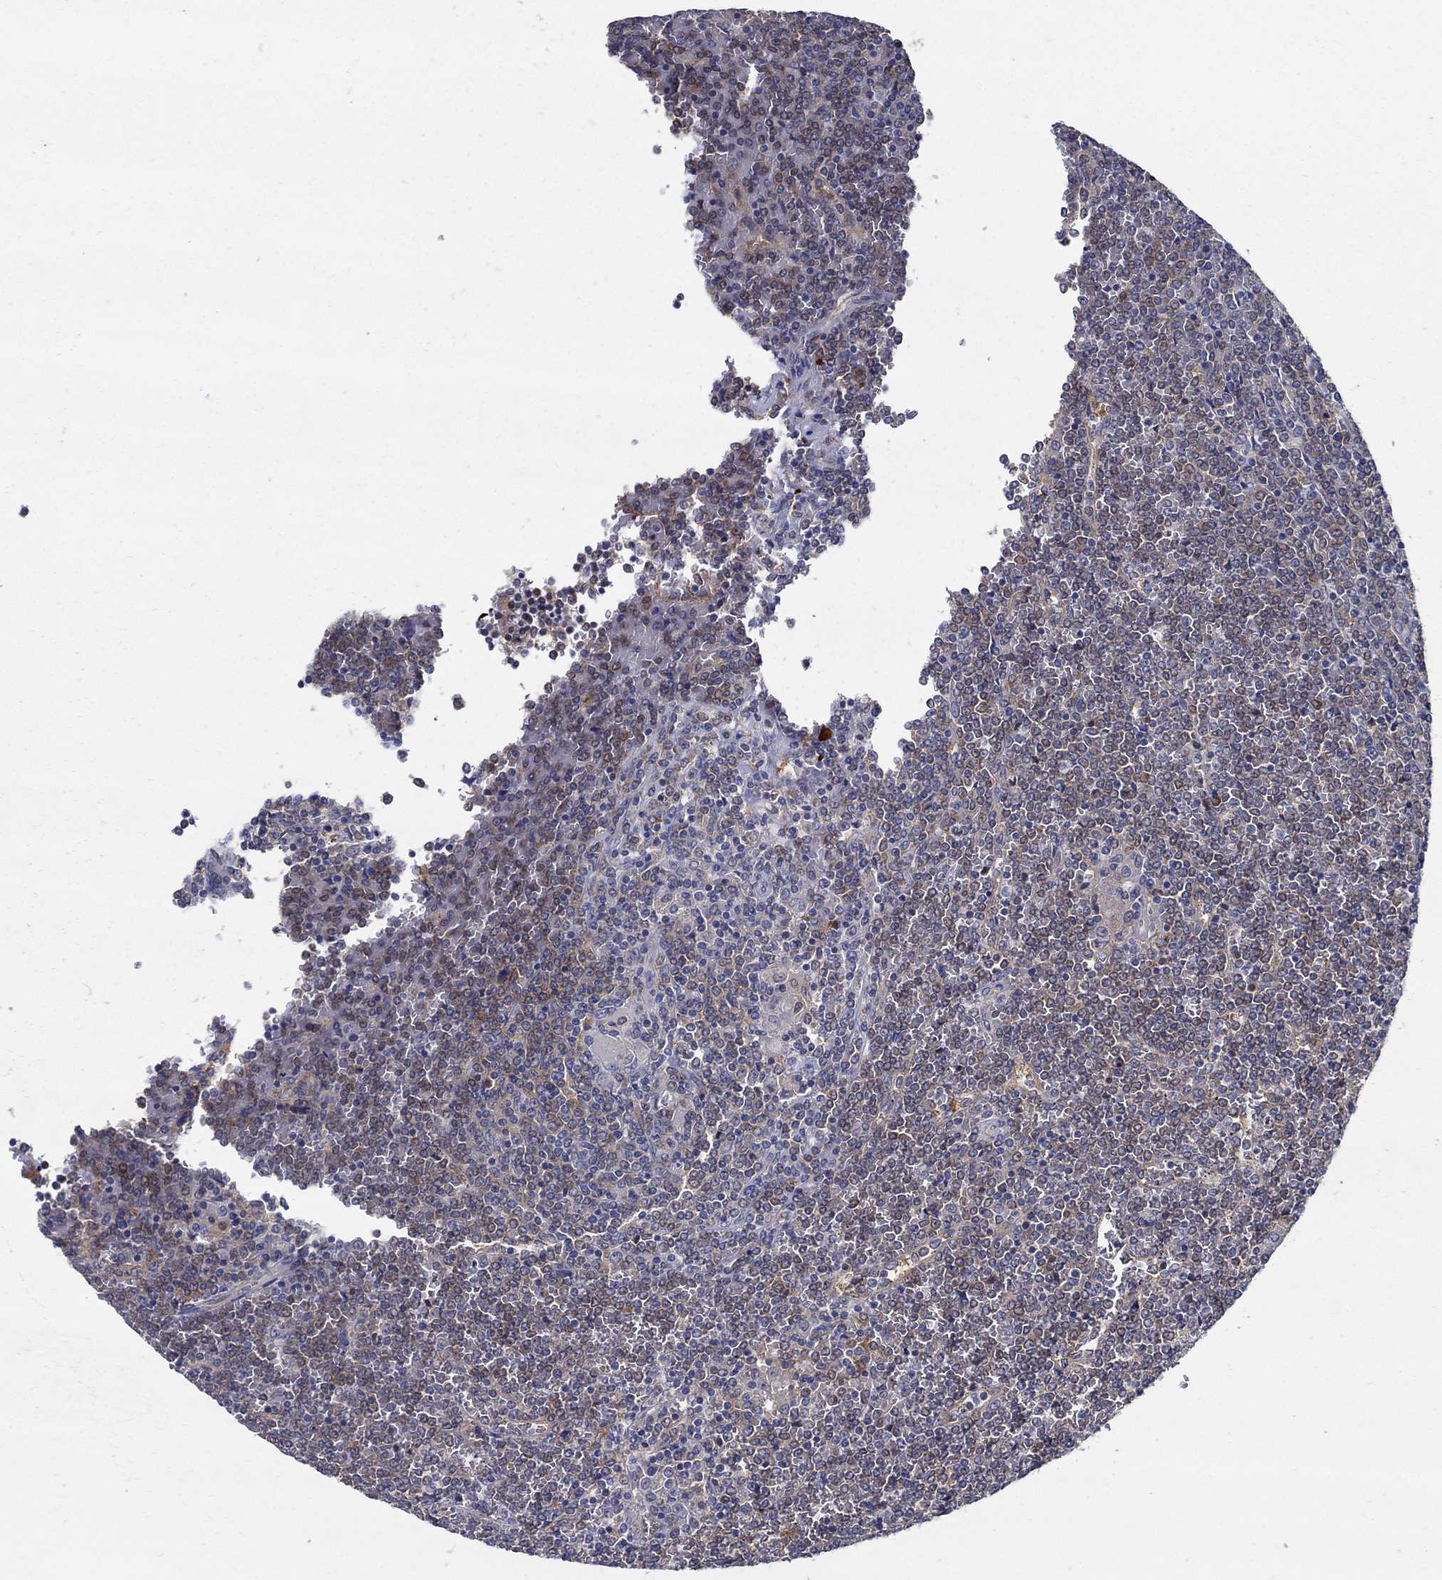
{"staining": {"intensity": "weak", "quantity": "<25%", "location": "cytoplasmic/membranous"}, "tissue": "lymphoma", "cell_type": "Tumor cells", "image_type": "cancer", "snomed": [{"axis": "morphology", "description": "Malignant lymphoma, non-Hodgkin's type, Low grade"}, {"axis": "topography", "description": "Spleen"}], "caption": "Immunohistochemical staining of malignant lymphoma, non-Hodgkin's type (low-grade) shows no significant expression in tumor cells. (DAB (3,3'-diaminobenzidine) immunohistochemistry (IHC) visualized using brightfield microscopy, high magnification).", "gene": "MTHFR", "patient": {"sex": "female", "age": 19}}